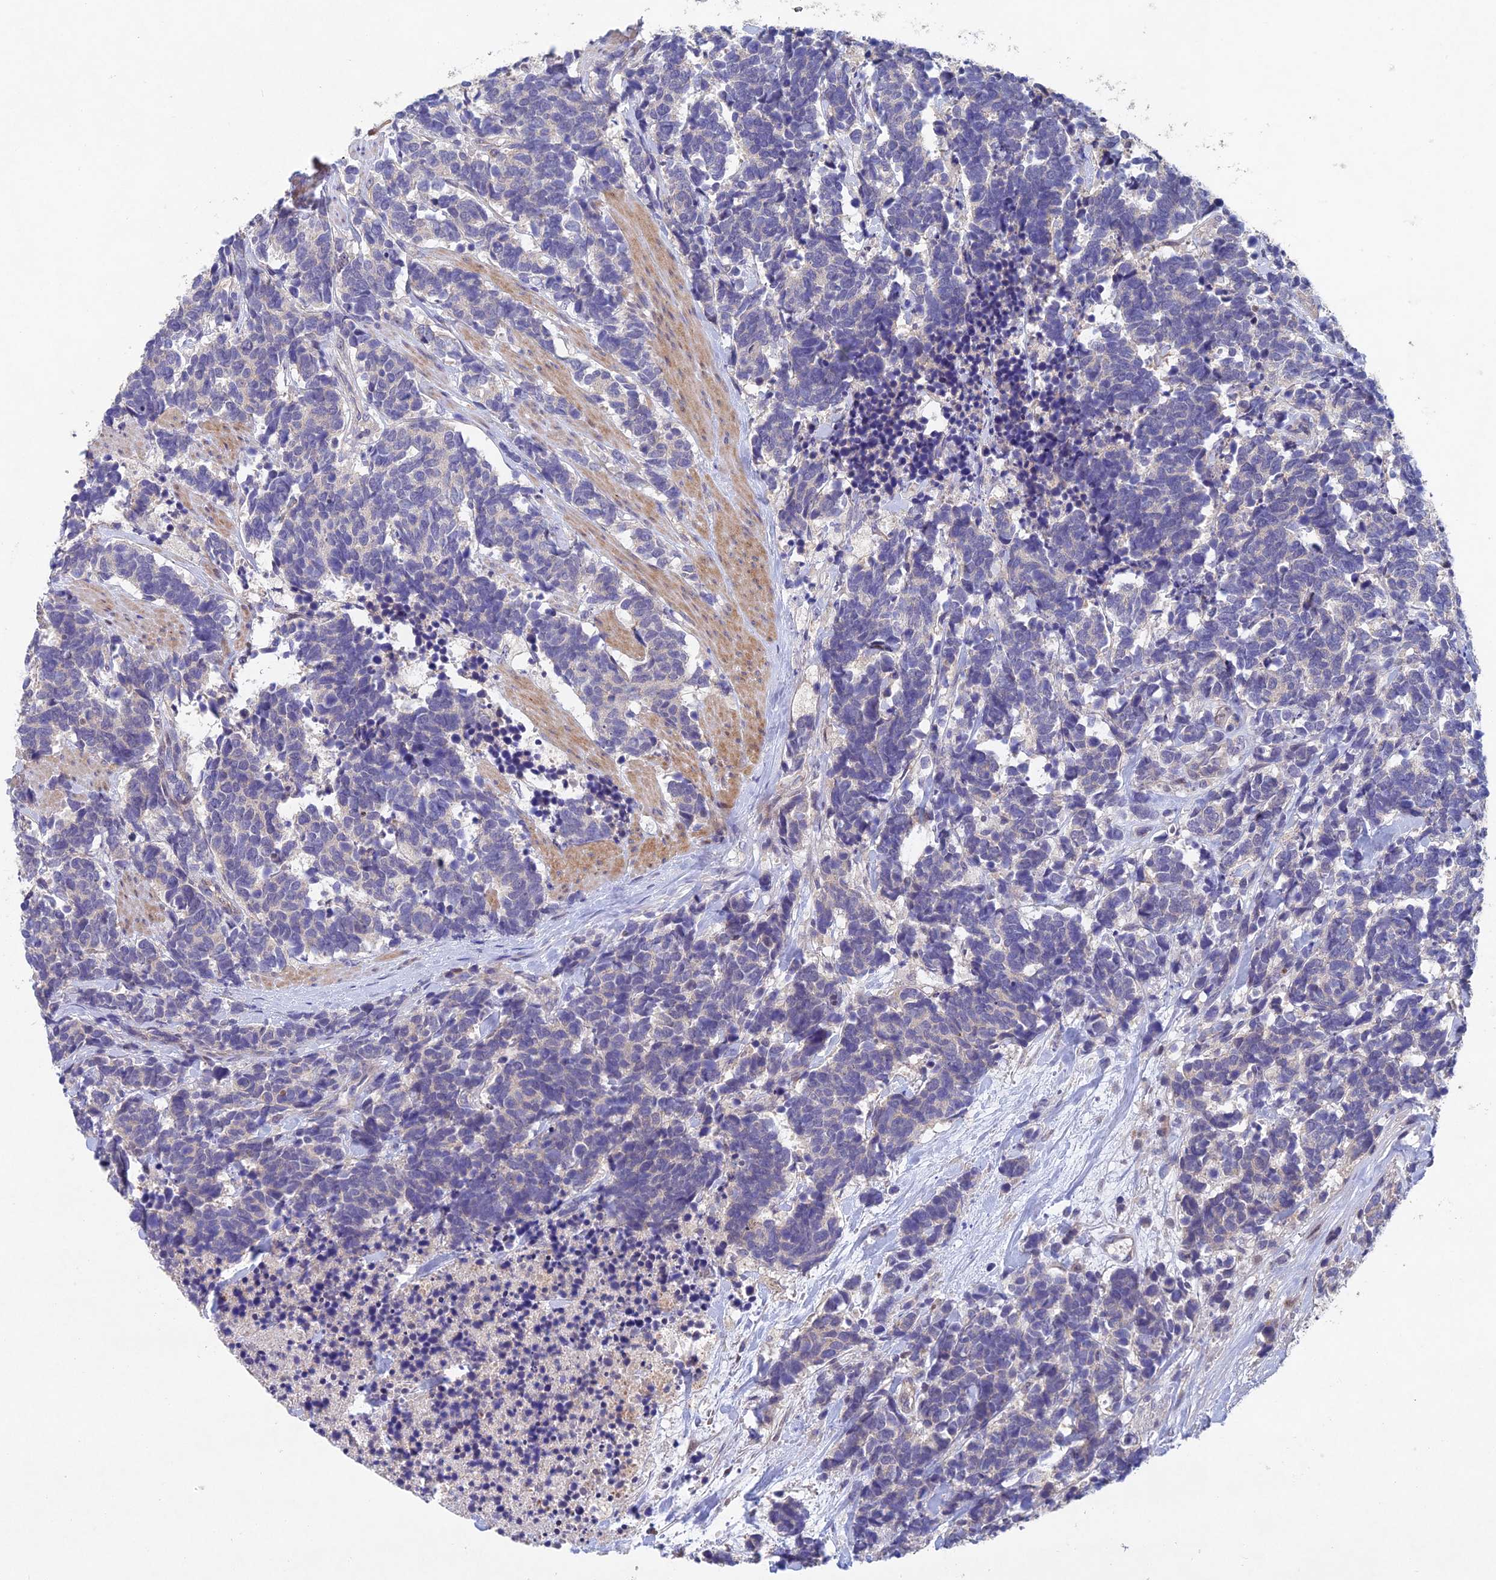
{"staining": {"intensity": "negative", "quantity": "none", "location": "none"}, "tissue": "carcinoid", "cell_type": "Tumor cells", "image_type": "cancer", "snomed": [{"axis": "morphology", "description": "Carcinoma, NOS"}, {"axis": "morphology", "description": "Carcinoid, malignant, NOS"}, {"axis": "topography", "description": "Prostate"}], "caption": "Immunohistochemistry (IHC) of human carcinoma shows no positivity in tumor cells.", "gene": "NSMCE1", "patient": {"sex": "male", "age": 57}}